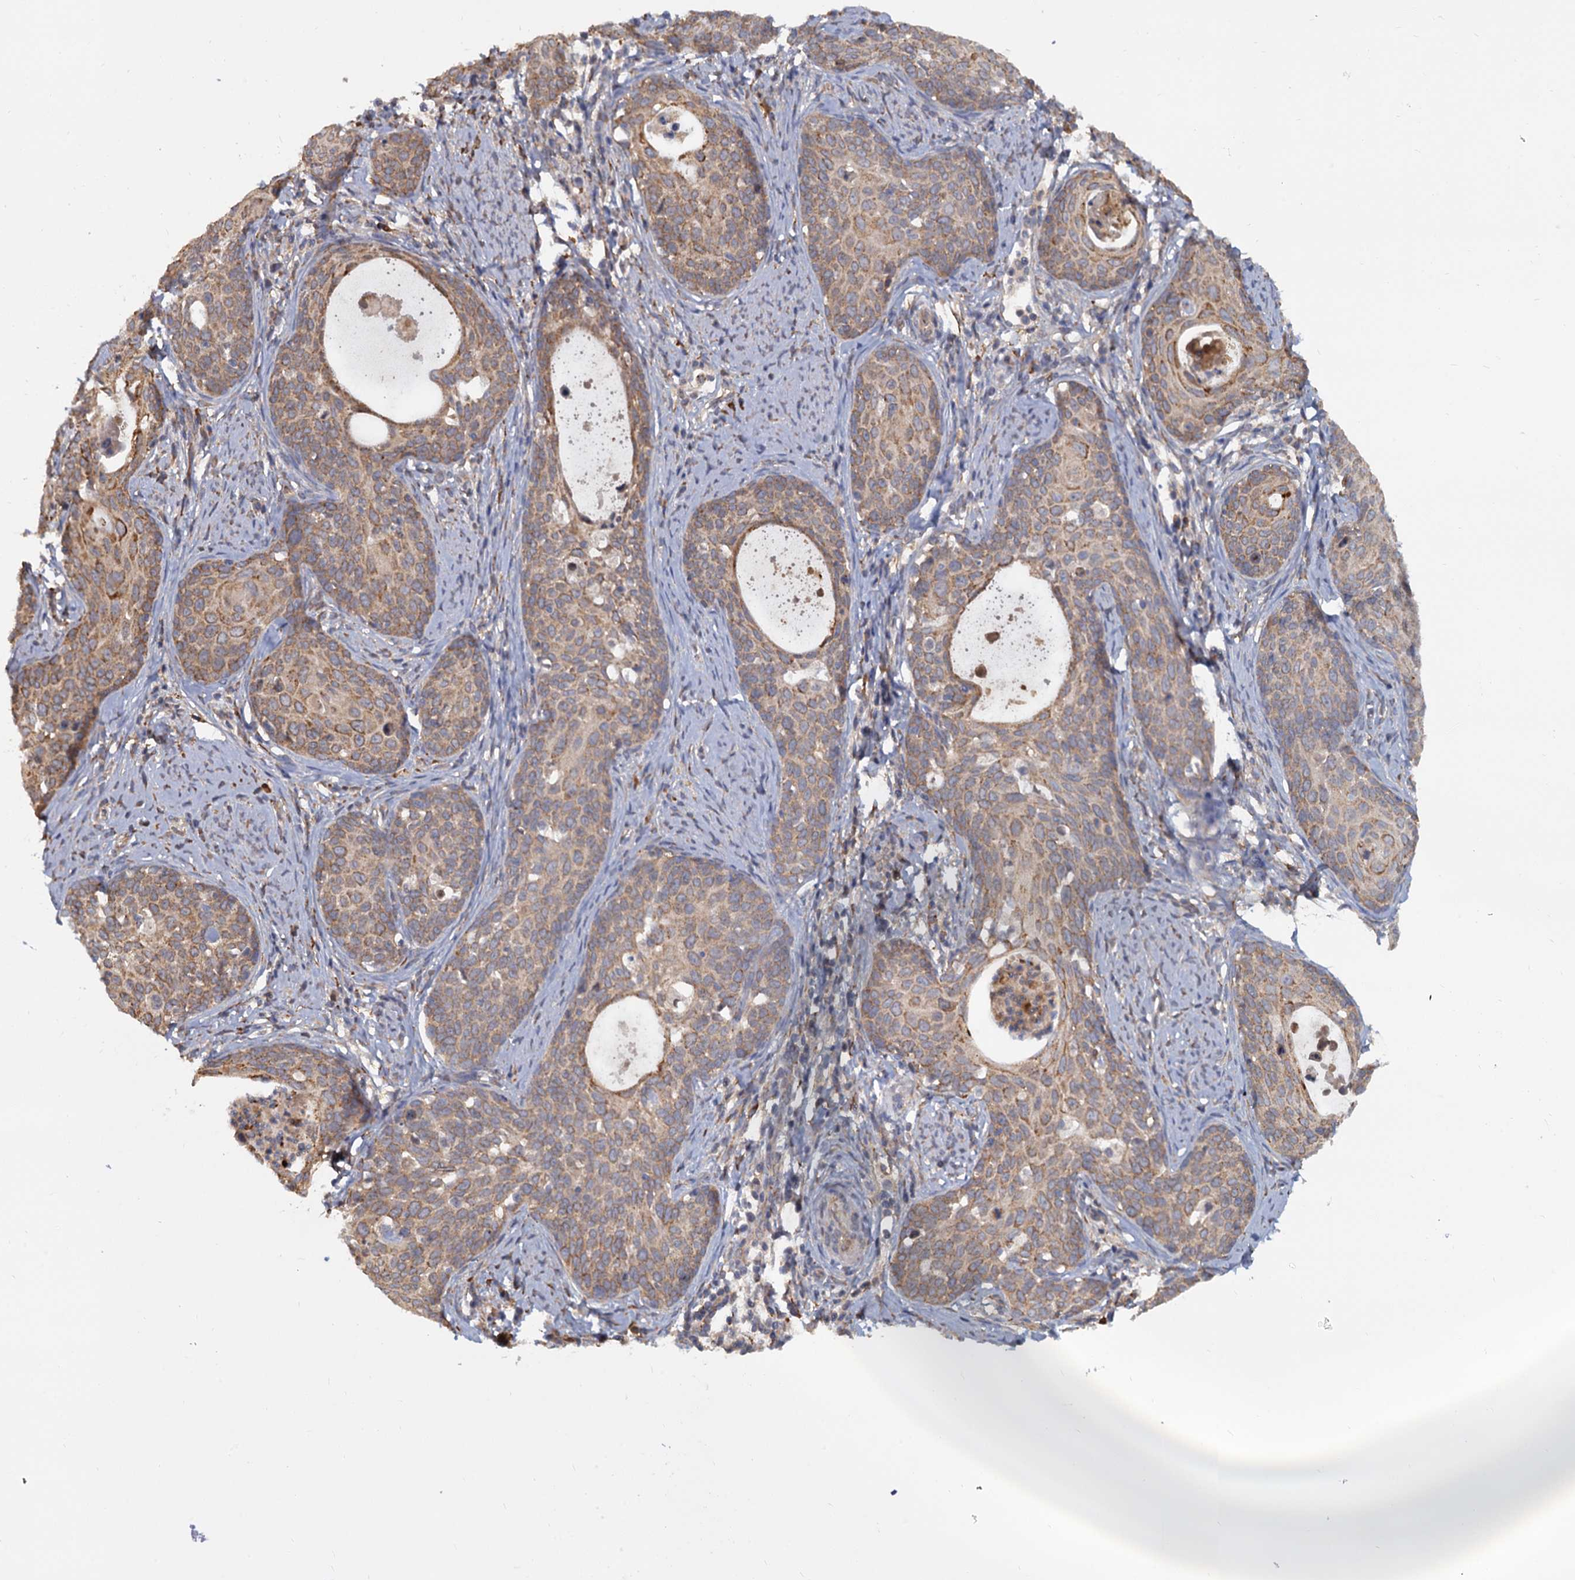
{"staining": {"intensity": "moderate", "quantity": ">75%", "location": "cytoplasmic/membranous"}, "tissue": "cervical cancer", "cell_type": "Tumor cells", "image_type": "cancer", "snomed": [{"axis": "morphology", "description": "Squamous cell carcinoma, NOS"}, {"axis": "topography", "description": "Cervix"}], "caption": "Cervical squamous cell carcinoma tissue reveals moderate cytoplasmic/membranous staining in approximately >75% of tumor cells, visualized by immunohistochemistry.", "gene": "LRRC51", "patient": {"sex": "female", "age": 52}}